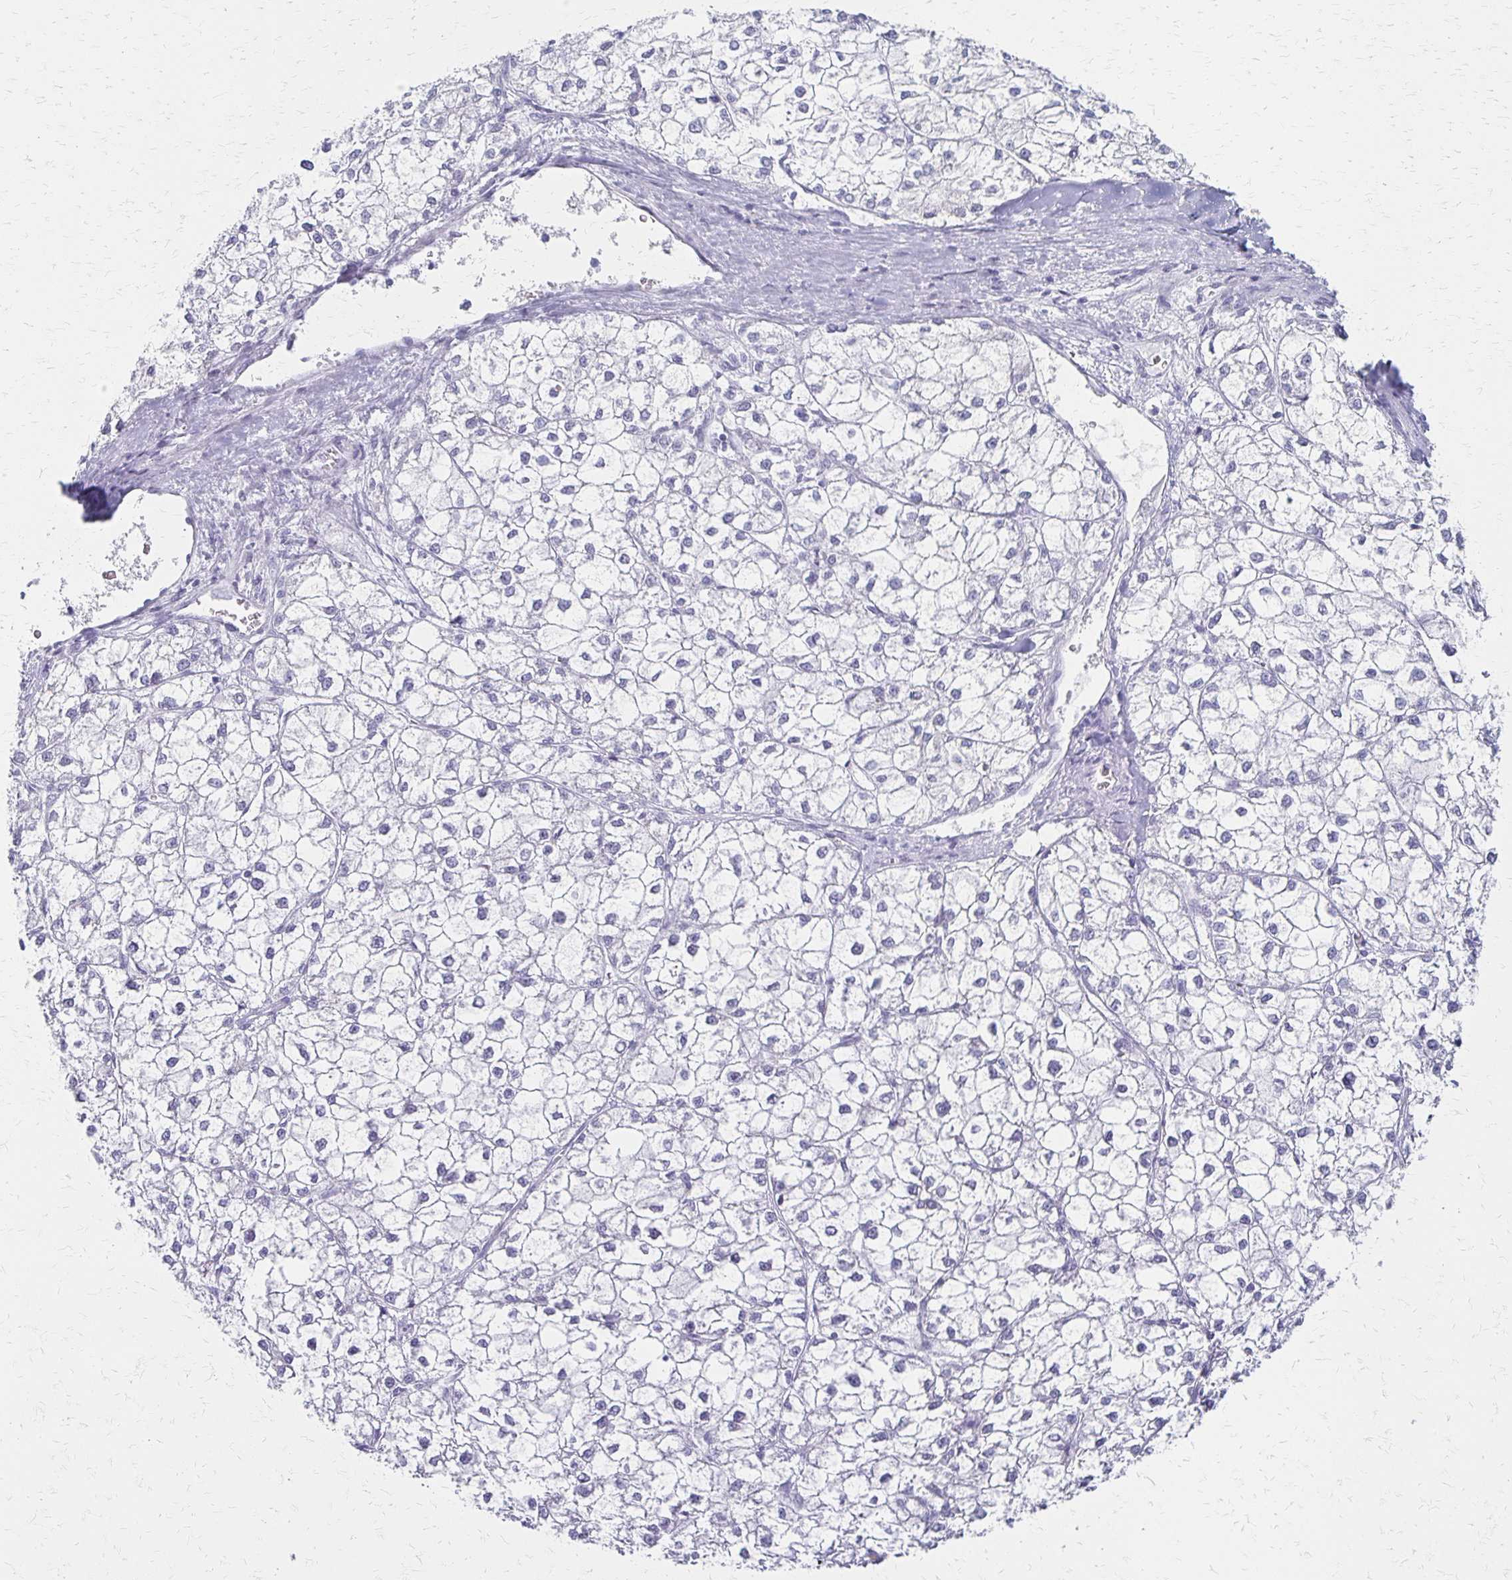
{"staining": {"intensity": "negative", "quantity": "none", "location": "none"}, "tissue": "liver cancer", "cell_type": "Tumor cells", "image_type": "cancer", "snomed": [{"axis": "morphology", "description": "Carcinoma, Hepatocellular, NOS"}, {"axis": "topography", "description": "Liver"}], "caption": "This is an immunohistochemistry (IHC) image of liver cancer (hepatocellular carcinoma). There is no expression in tumor cells.", "gene": "IVL", "patient": {"sex": "female", "age": 43}}